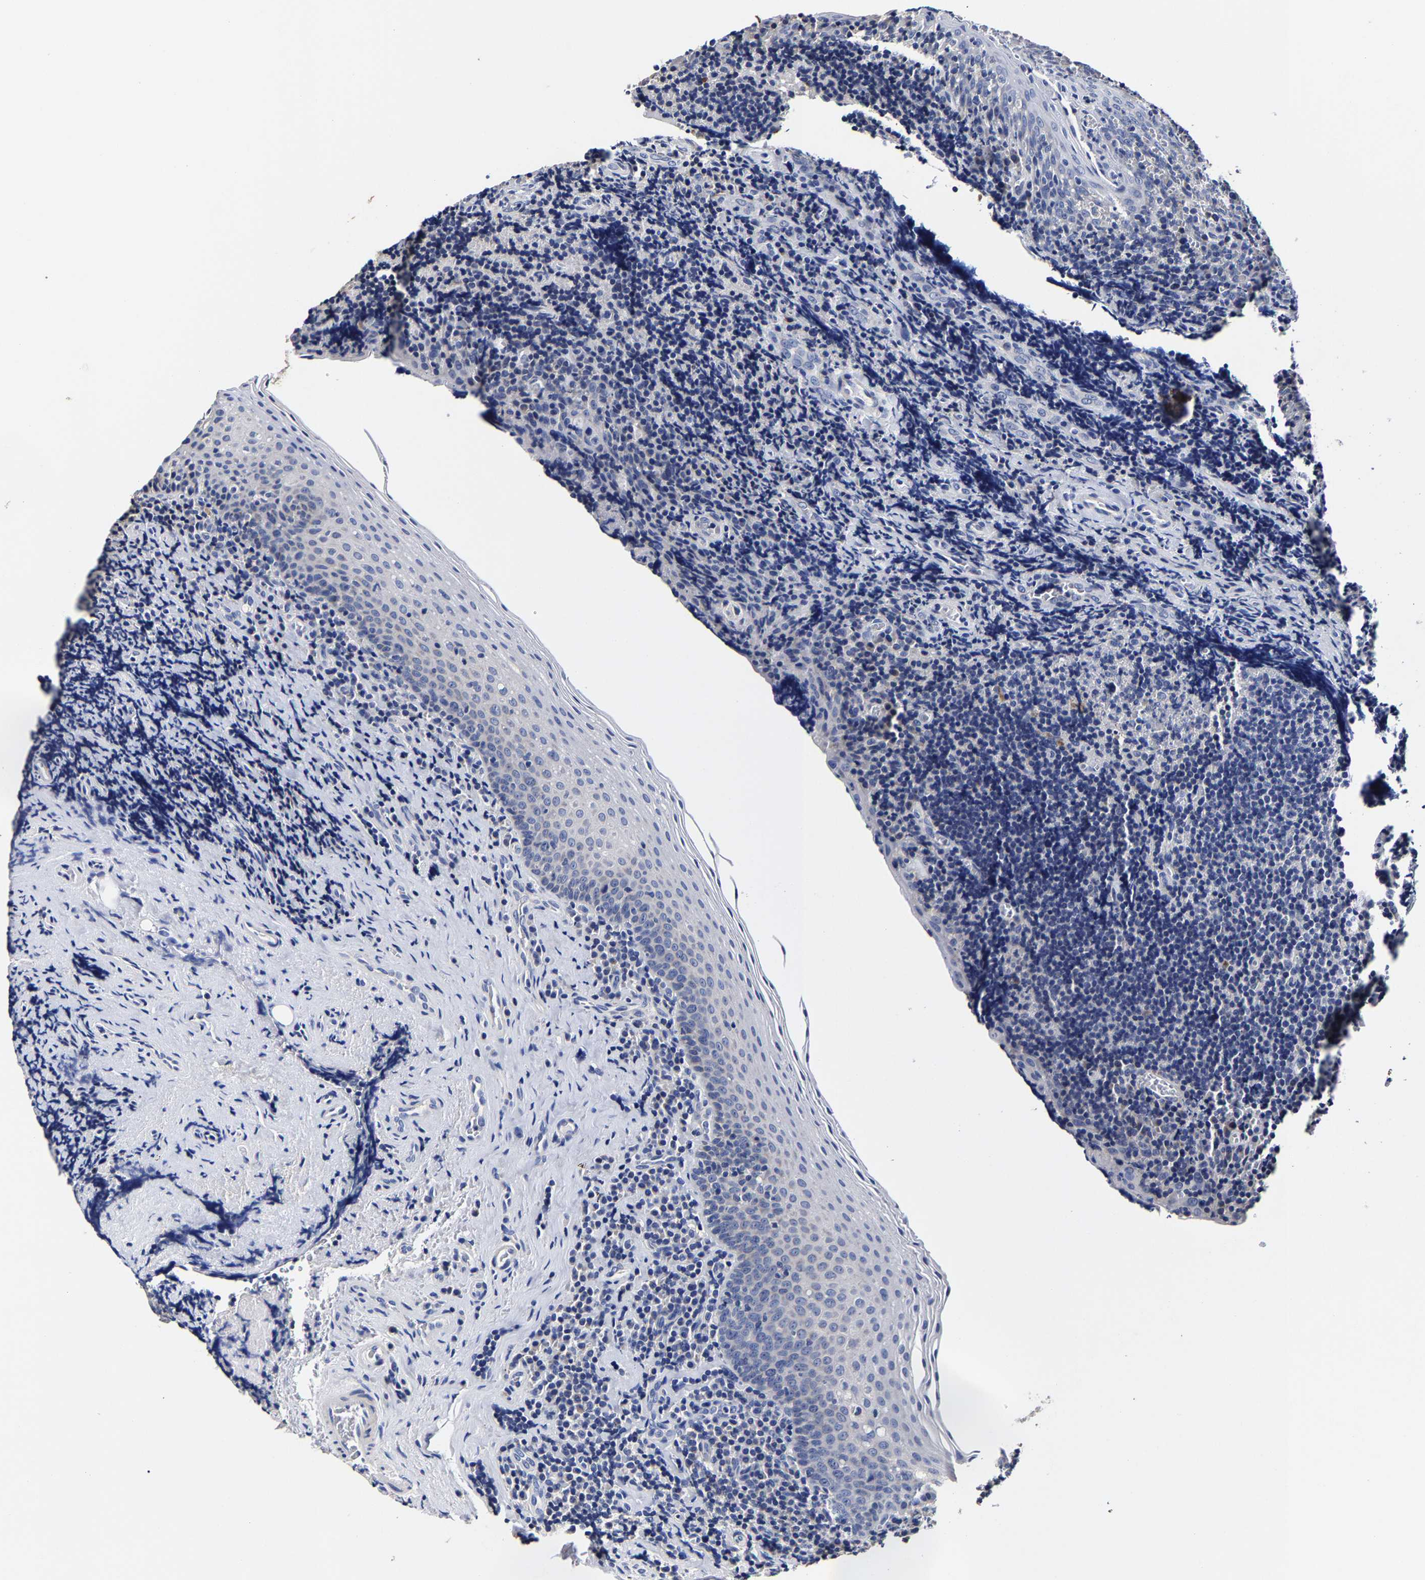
{"staining": {"intensity": "negative", "quantity": "none", "location": "none"}, "tissue": "tonsil", "cell_type": "Germinal center cells", "image_type": "normal", "snomed": [{"axis": "morphology", "description": "Normal tissue, NOS"}, {"axis": "morphology", "description": "Inflammation, NOS"}, {"axis": "topography", "description": "Tonsil"}], "caption": "Protein analysis of benign tonsil exhibits no significant staining in germinal center cells.", "gene": "AKAP4", "patient": {"sex": "female", "age": 31}}